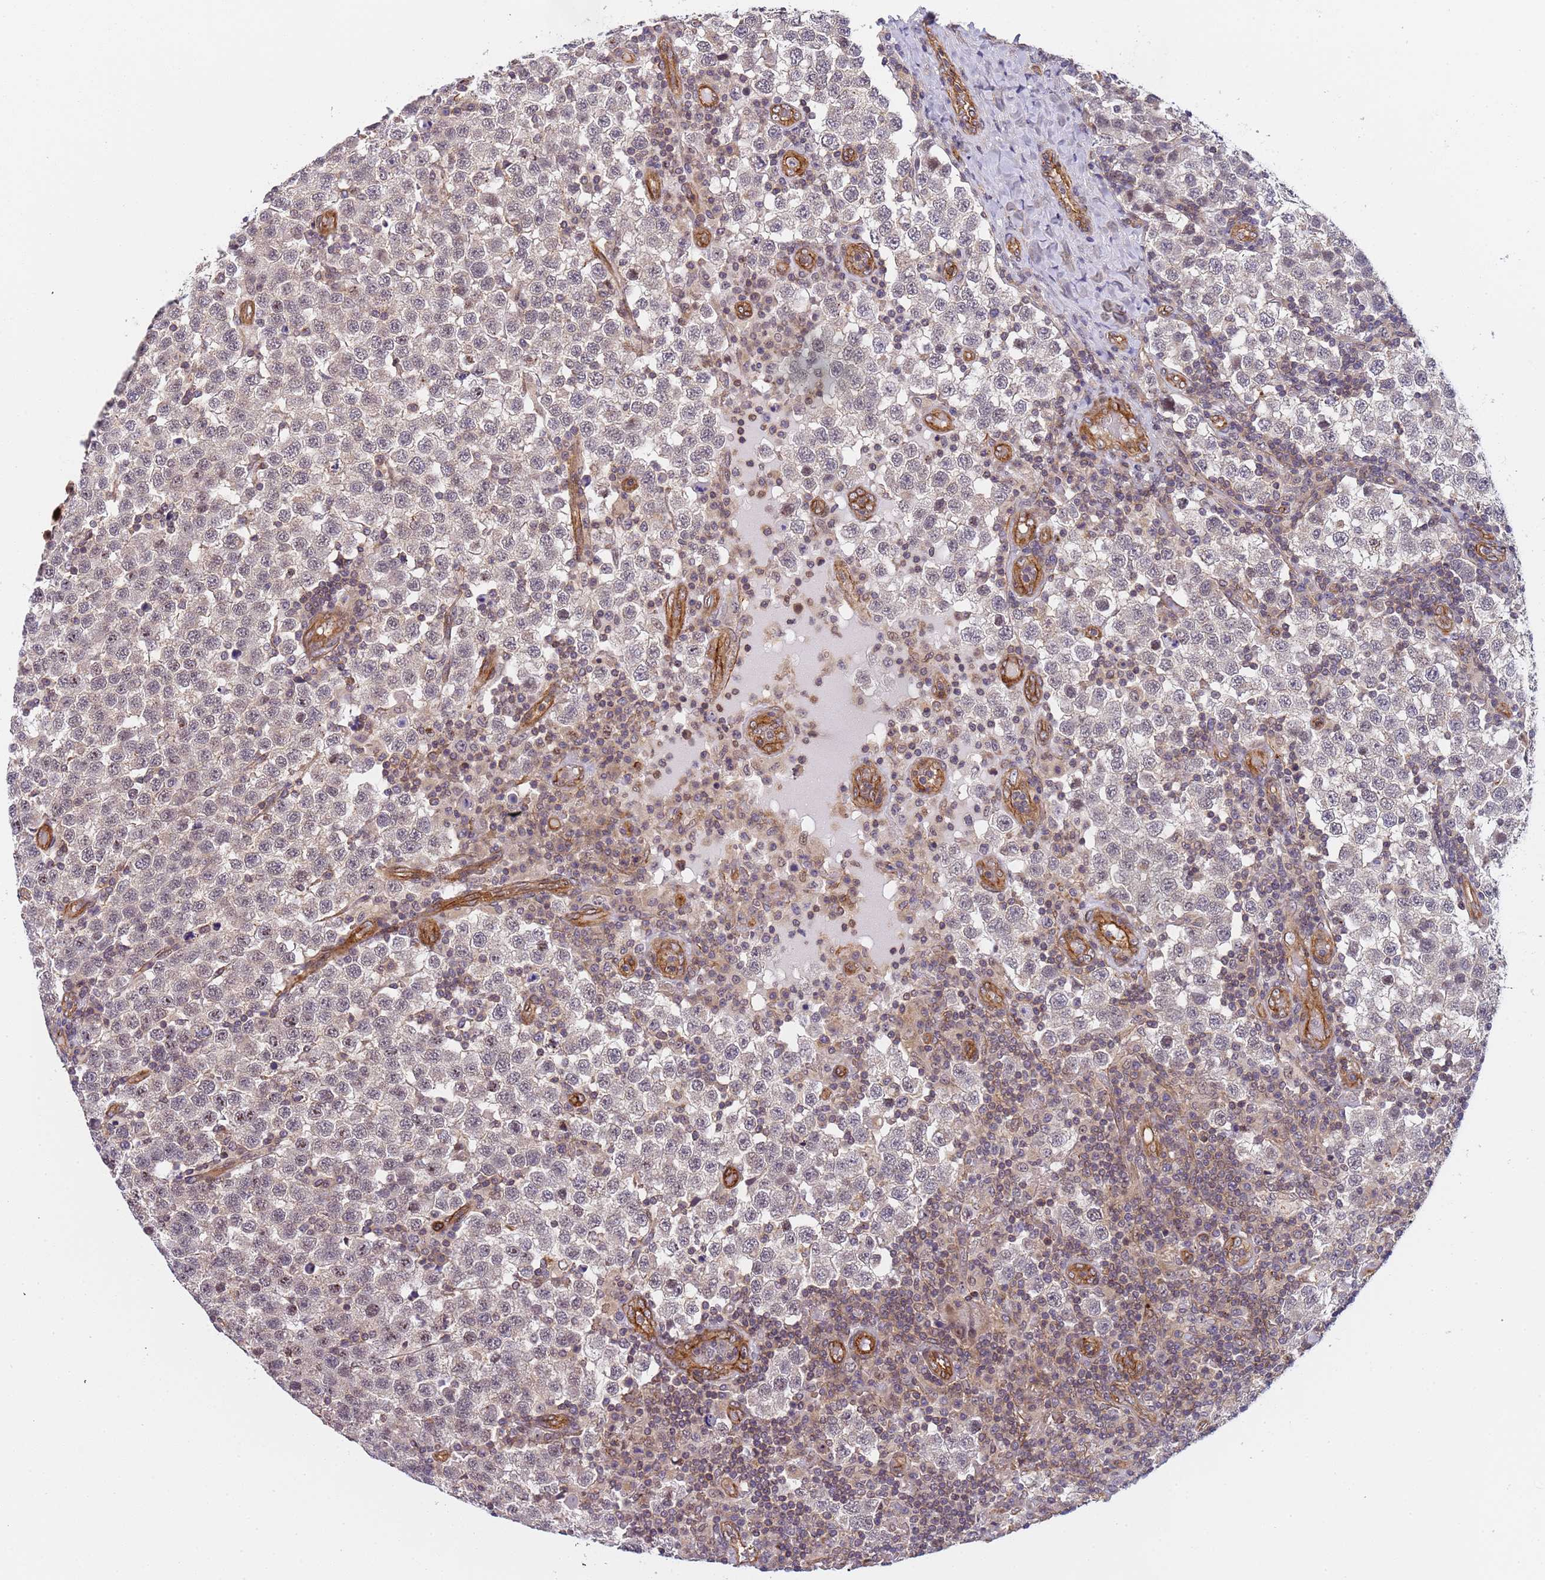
{"staining": {"intensity": "weak", "quantity": "<25%", "location": "nuclear"}, "tissue": "testis cancer", "cell_type": "Tumor cells", "image_type": "cancer", "snomed": [{"axis": "morphology", "description": "Seminoma, NOS"}, {"axis": "topography", "description": "Testis"}], "caption": "DAB (3,3'-diaminobenzidine) immunohistochemical staining of testis cancer shows no significant positivity in tumor cells.", "gene": "EMC2", "patient": {"sex": "male", "age": 34}}